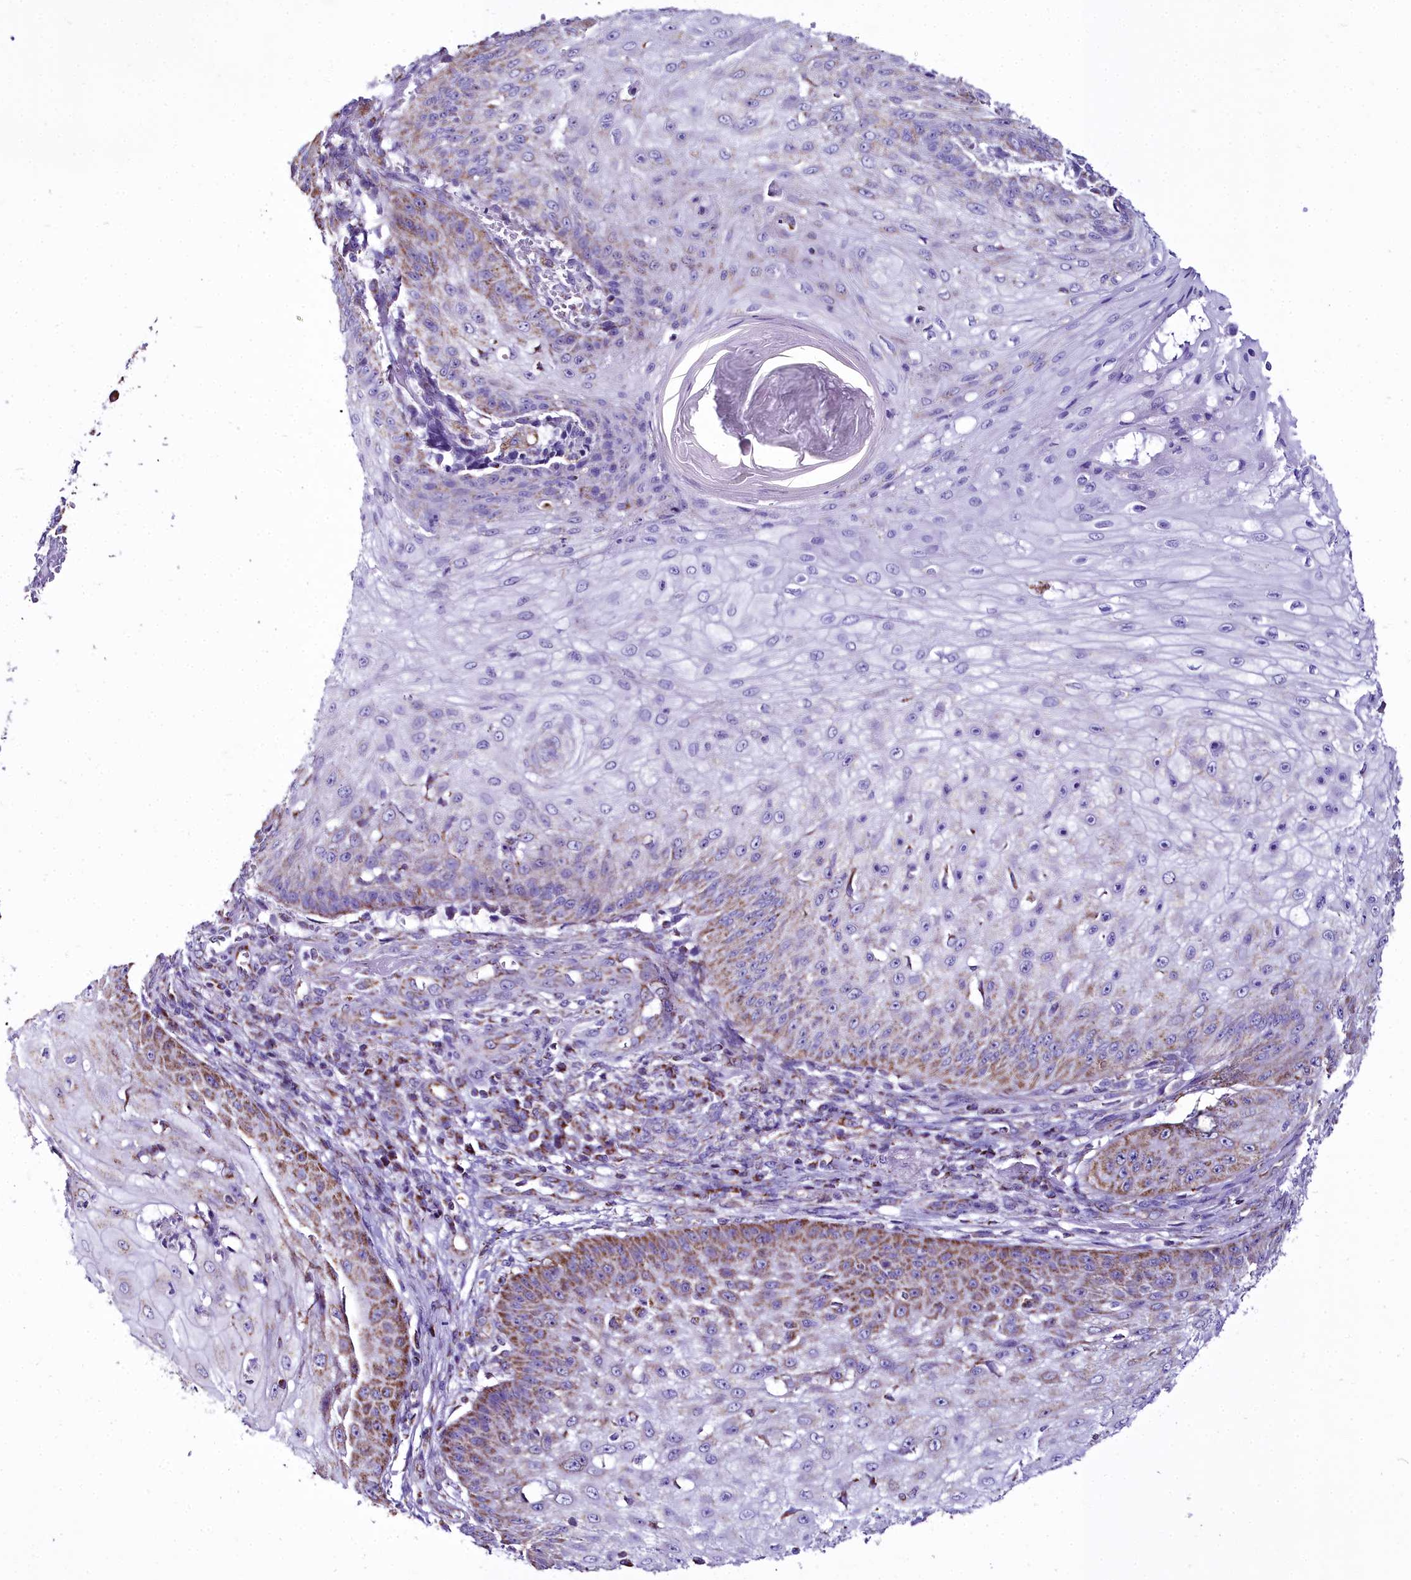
{"staining": {"intensity": "moderate", "quantity": "25%-75%", "location": "cytoplasmic/membranous"}, "tissue": "skin cancer", "cell_type": "Tumor cells", "image_type": "cancer", "snomed": [{"axis": "morphology", "description": "Squamous cell carcinoma, NOS"}, {"axis": "topography", "description": "Skin"}], "caption": "Tumor cells reveal medium levels of moderate cytoplasmic/membranous staining in about 25%-75% of cells in squamous cell carcinoma (skin).", "gene": "WDFY3", "patient": {"sex": "male", "age": 70}}